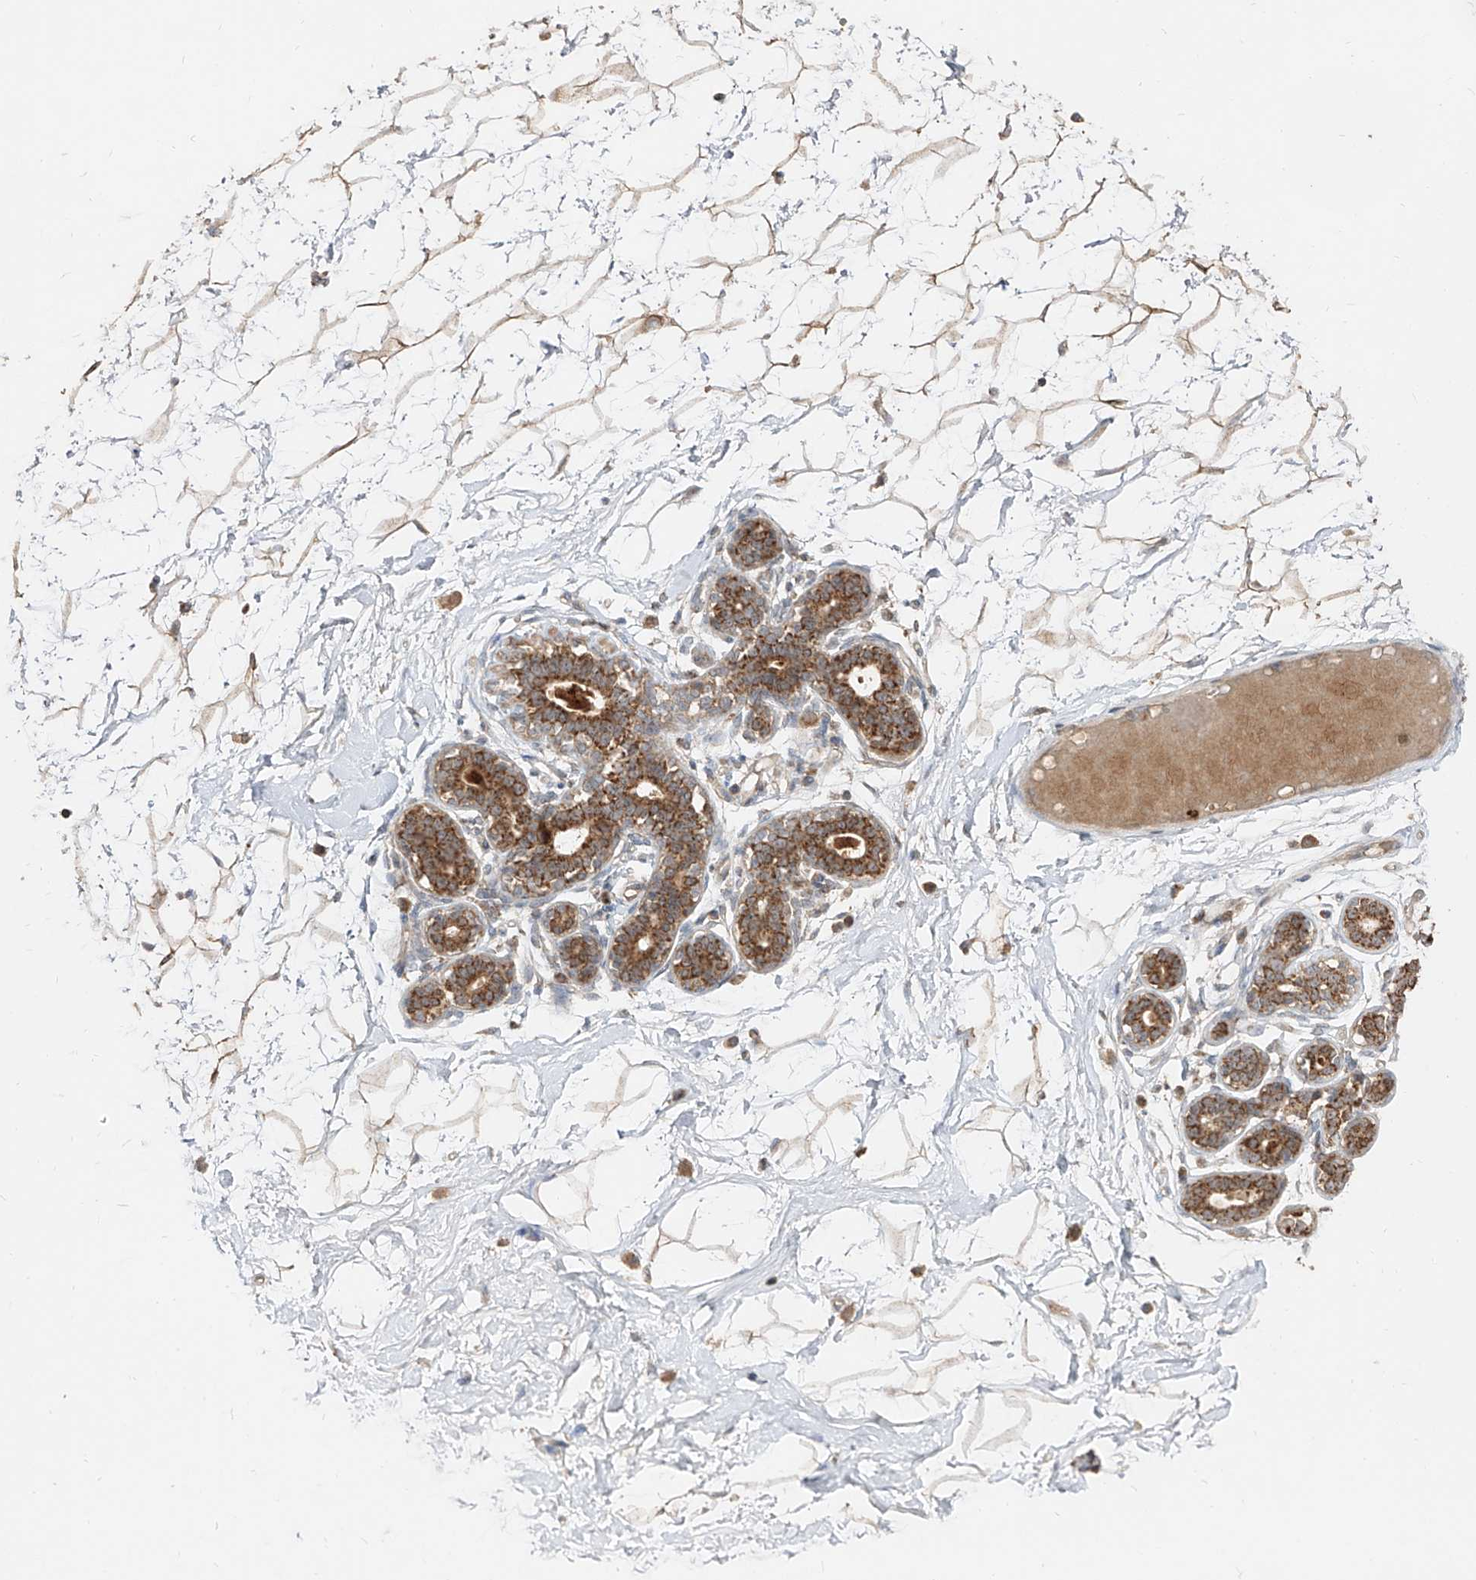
{"staining": {"intensity": "moderate", "quantity": ">75%", "location": "cytoplasmic/membranous"}, "tissue": "breast", "cell_type": "Adipocytes", "image_type": "normal", "snomed": [{"axis": "morphology", "description": "Normal tissue, NOS"}, {"axis": "morphology", "description": "Adenoma, NOS"}, {"axis": "topography", "description": "Breast"}], "caption": "High-power microscopy captured an immunohistochemistry photomicrograph of unremarkable breast, revealing moderate cytoplasmic/membranous positivity in about >75% of adipocytes. The staining was performed using DAB, with brown indicating positive protein expression. Nuclei are stained blue with hematoxylin.", "gene": "AIM2", "patient": {"sex": "female", "age": 23}}